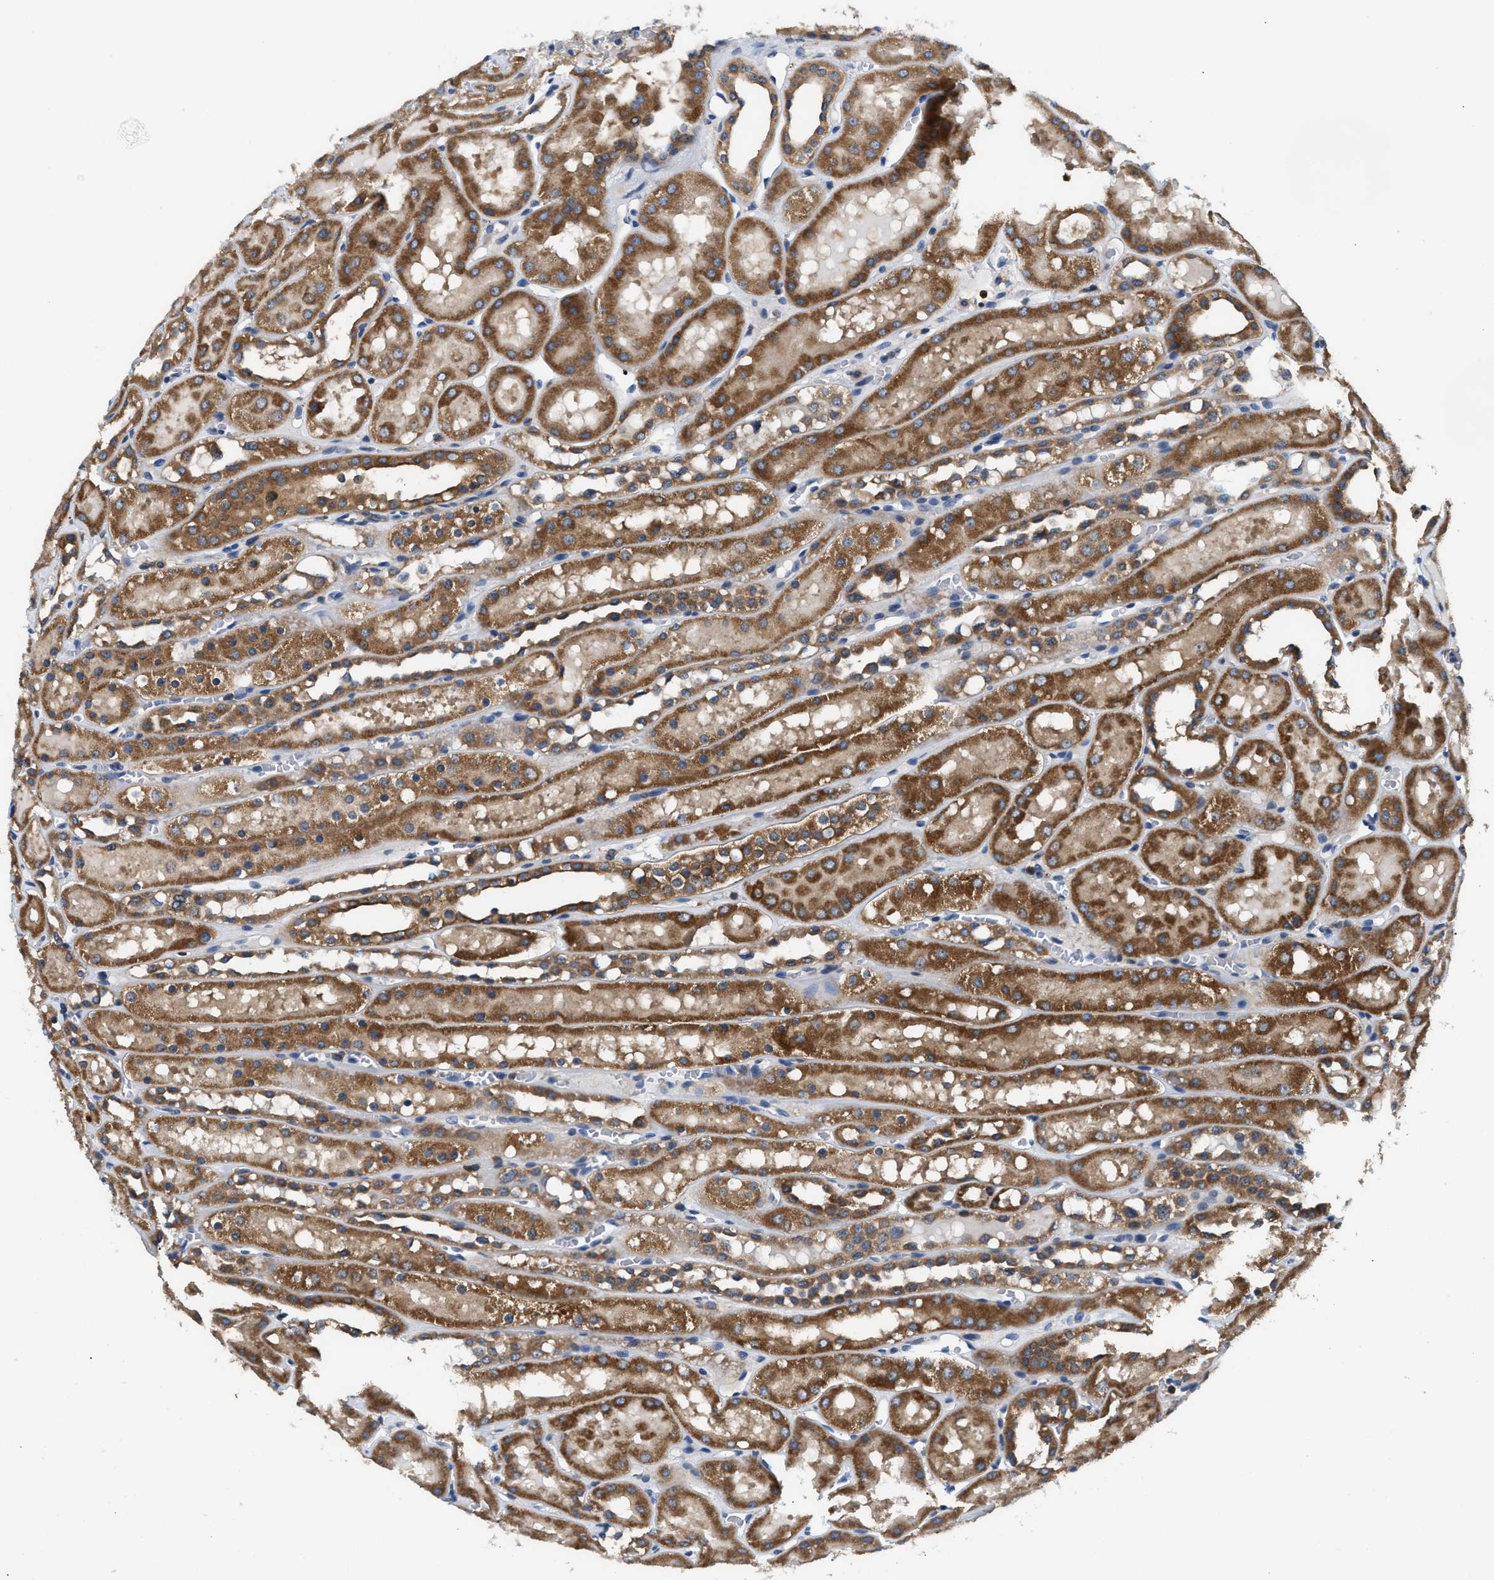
{"staining": {"intensity": "negative", "quantity": "none", "location": "none"}, "tissue": "kidney", "cell_type": "Cells in glomeruli", "image_type": "normal", "snomed": [{"axis": "morphology", "description": "Normal tissue, NOS"}, {"axis": "topography", "description": "Kidney"}, {"axis": "topography", "description": "Urinary bladder"}], "caption": "Immunohistochemical staining of benign human kidney demonstrates no significant positivity in cells in glomeruli.", "gene": "CCM2", "patient": {"sex": "male", "age": 16}}